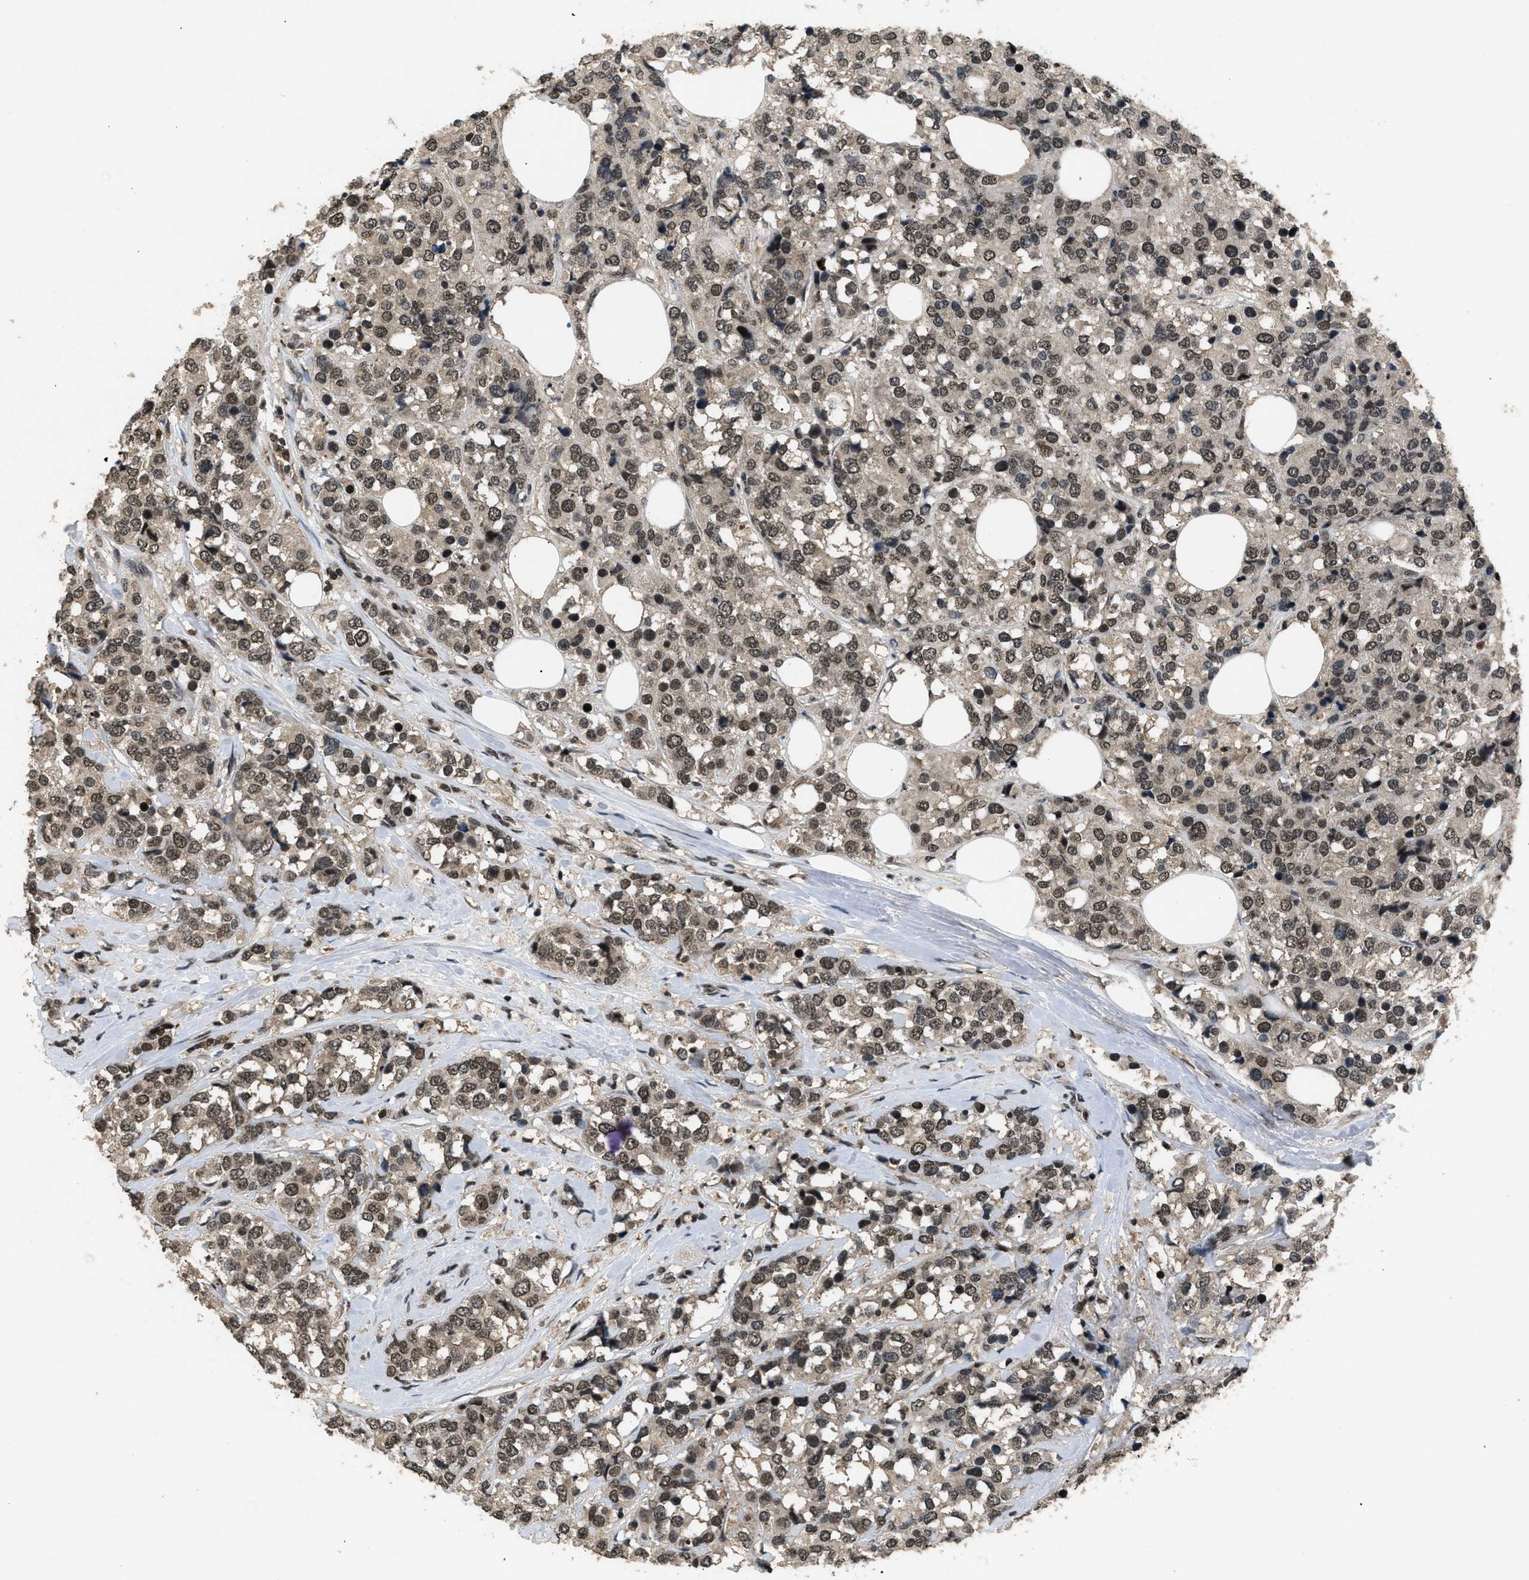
{"staining": {"intensity": "moderate", "quantity": ">75%", "location": "nuclear"}, "tissue": "breast cancer", "cell_type": "Tumor cells", "image_type": "cancer", "snomed": [{"axis": "morphology", "description": "Lobular carcinoma"}, {"axis": "topography", "description": "Breast"}], "caption": "Protein expression analysis of human lobular carcinoma (breast) reveals moderate nuclear expression in about >75% of tumor cells.", "gene": "RBM5", "patient": {"sex": "female", "age": 59}}